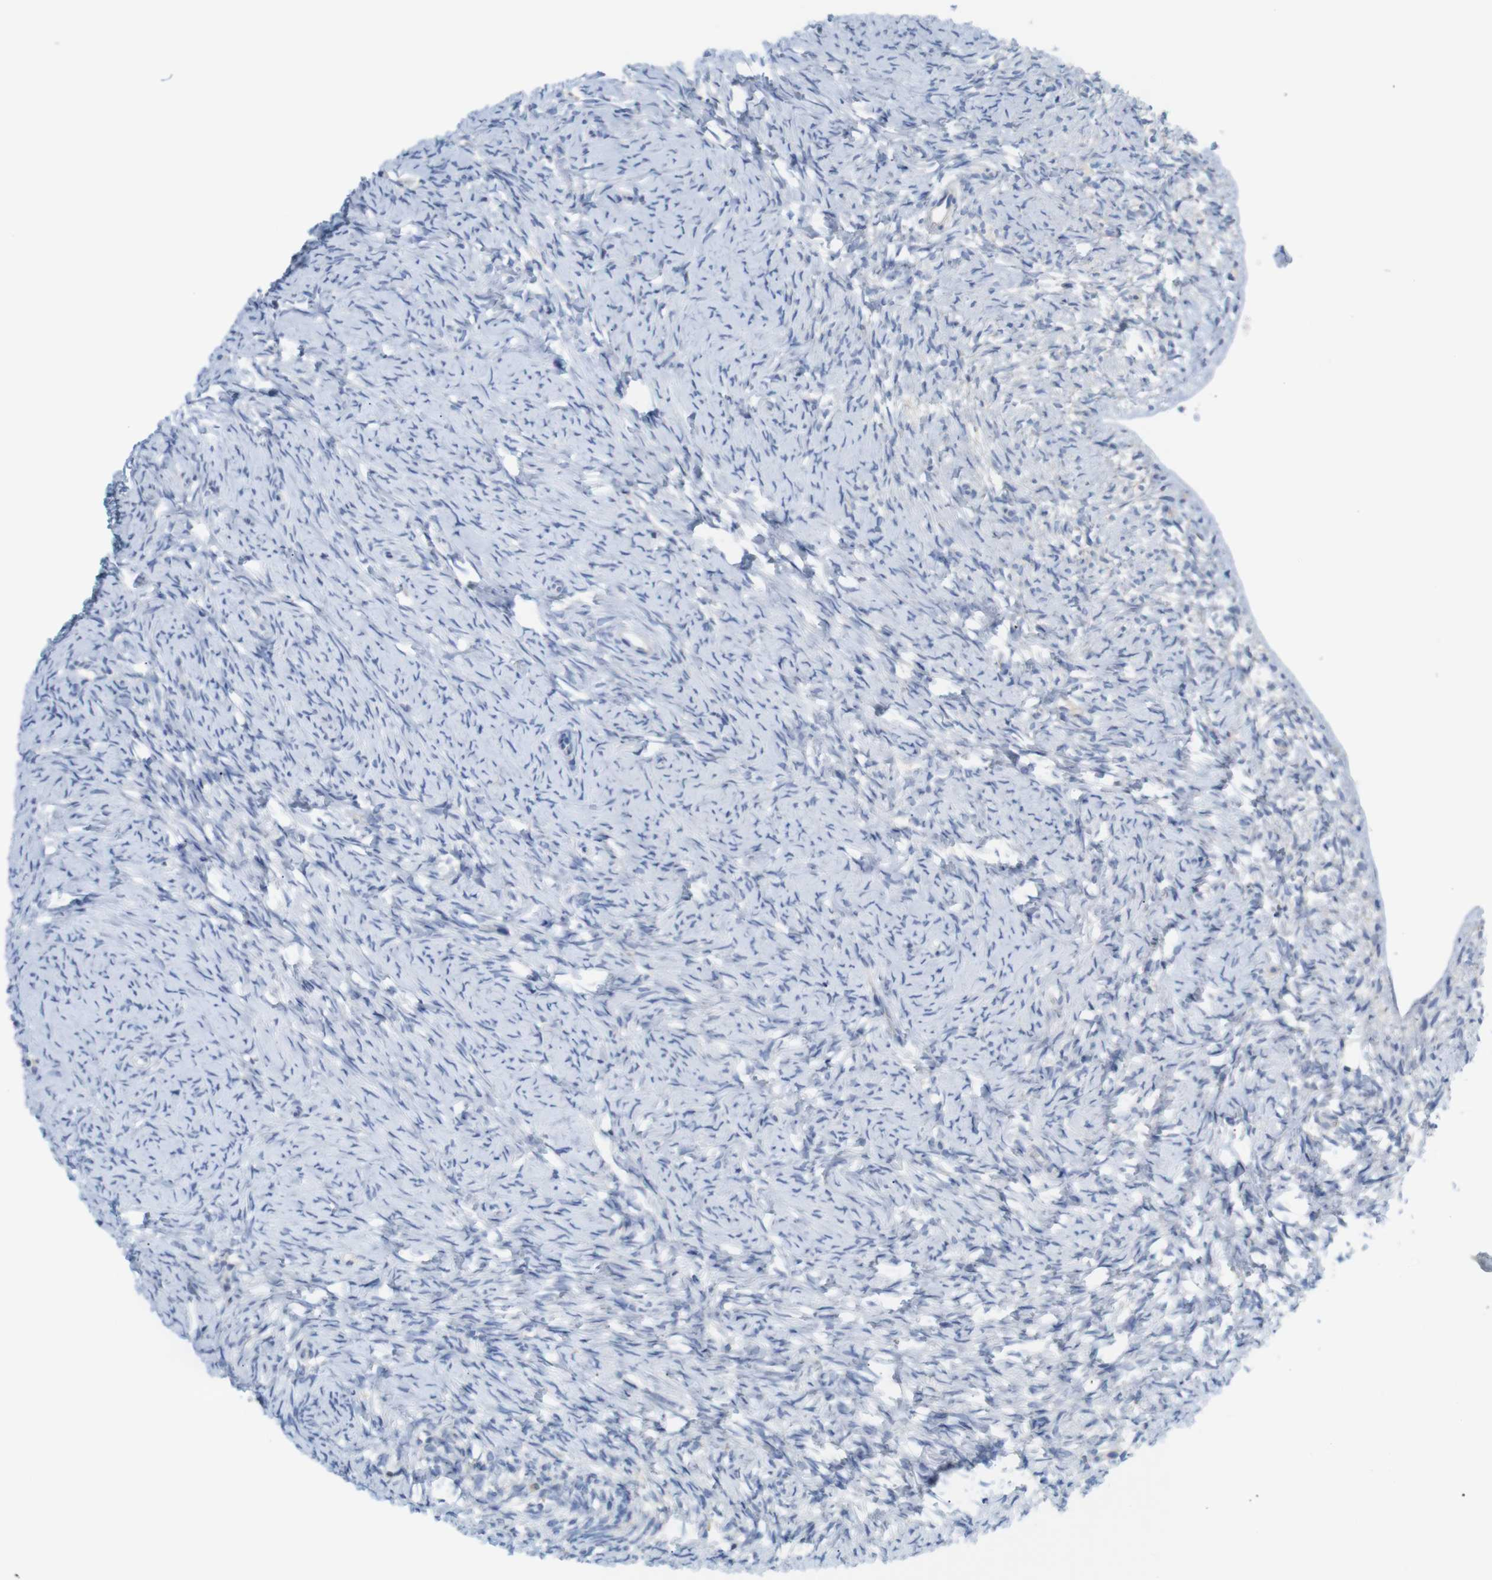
{"staining": {"intensity": "negative", "quantity": "none", "location": "none"}, "tissue": "ovary", "cell_type": "Ovarian stroma cells", "image_type": "normal", "snomed": [{"axis": "morphology", "description": "Normal tissue, NOS"}, {"axis": "topography", "description": "Ovary"}], "caption": "Ovarian stroma cells are negative for protein expression in normal human ovary. (Brightfield microscopy of DAB (3,3'-diaminobenzidine) immunohistochemistry (IHC) at high magnification).", "gene": "NEBL", "patient": {"sex": "female", "age": 33}}